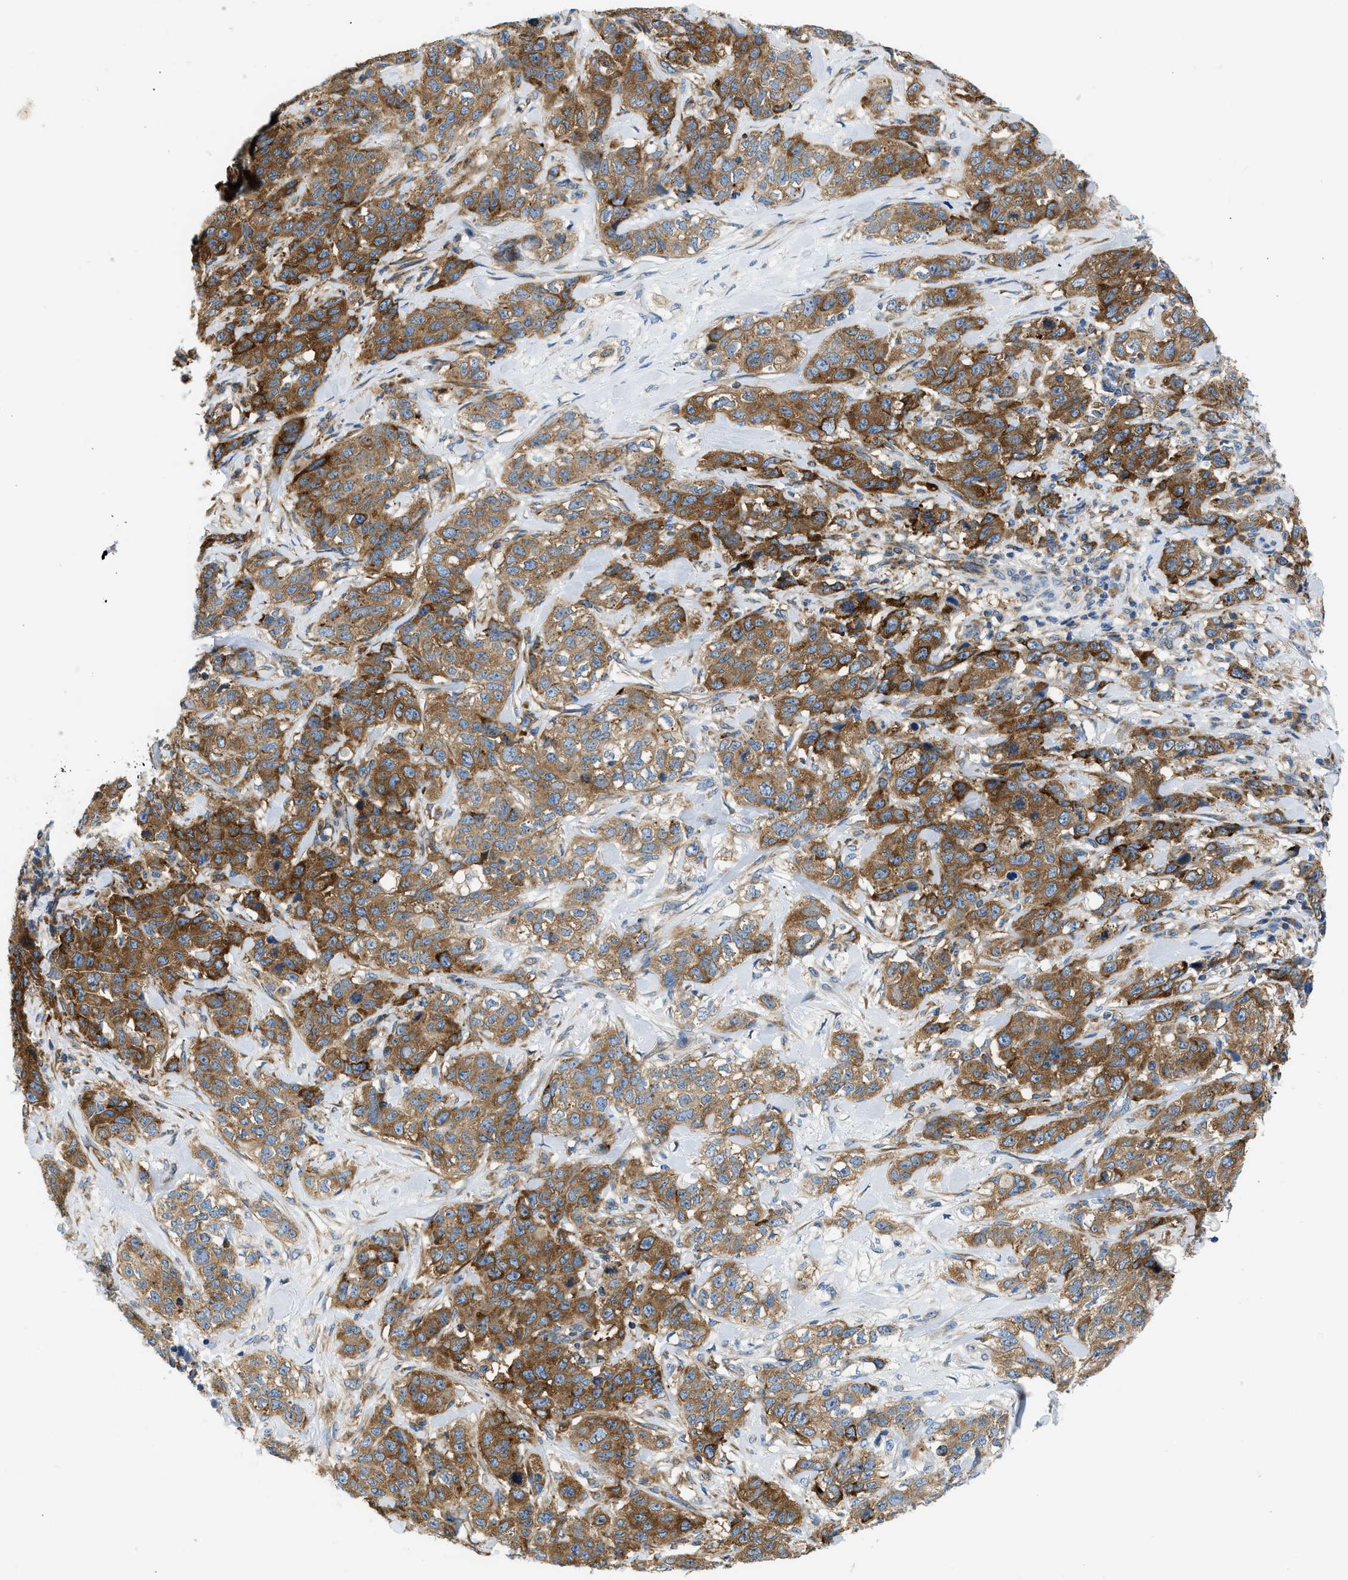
{"staining": {"intensity": "moderate", "quantity": ">75%", "location": "cytoplasmic/membranous"}, "tissue": "stomach cancer", "cell_type": "Tumor cells", "image_type": "cancer", "snomed": [{"axis": "morphology", "description": "Adenocarcinoma, NOS"}, {"axis": "topography", "description": "Stomach"}], "caption": "Immunohistochemistry histopathology image of stomach cancer (adenocarcinoma) stained for a protein (brown), which demonstrates medium levels of moderate cytoplasmic/membranous staining in approximately >75% of tumor cells.", "gene": "CAMKK2", "patient": {"sex": "male", "age": 48}}